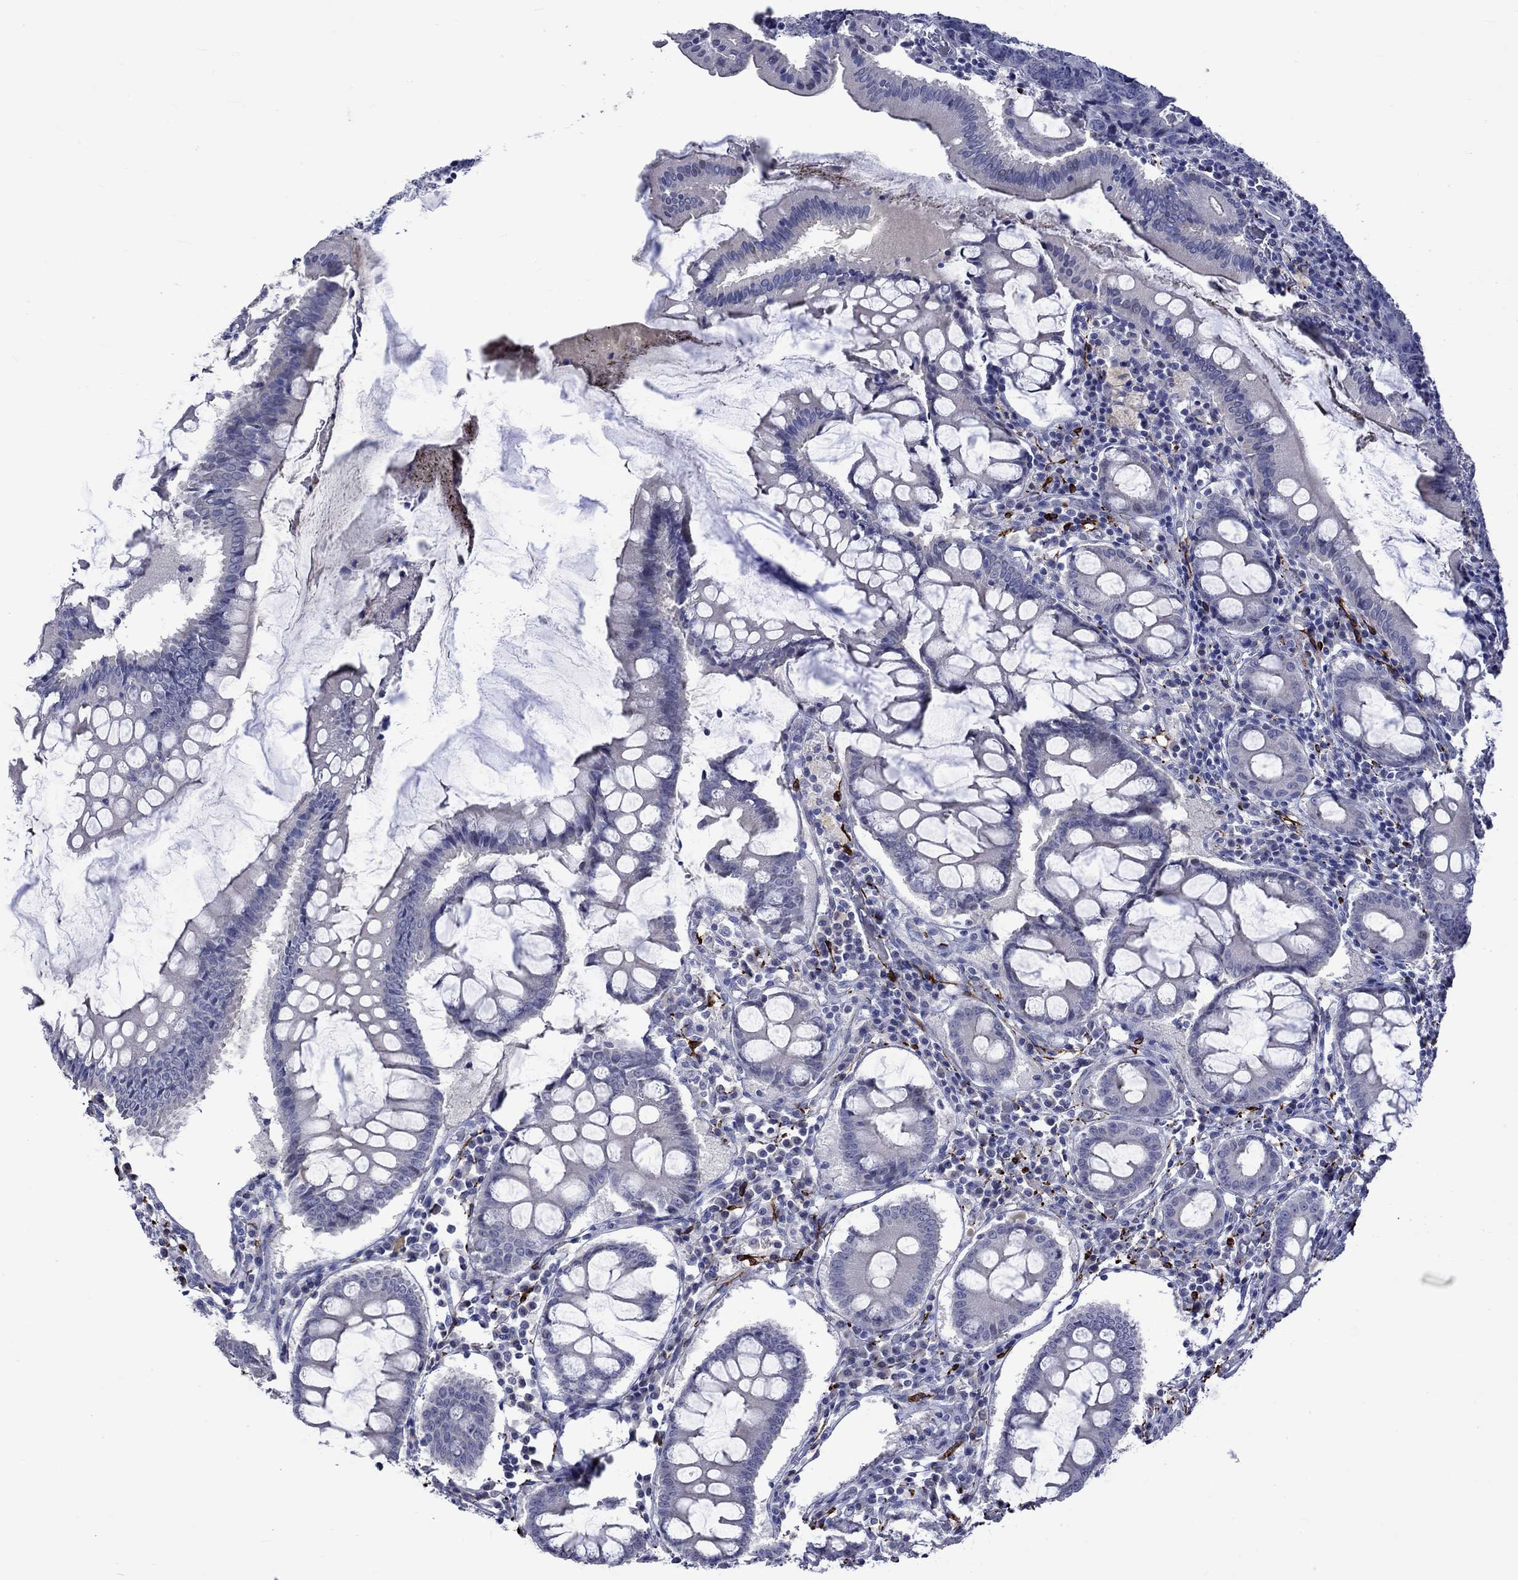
{"staining": {"intensity": "negative", "quantity": "none", "location": "none"}, "tissue": "colorectal cancer", "cell_type": "Tumor cells", "image_type": "cancer", "snomed": [{"axis": "morphology", "description": "Adenocarcinoma, NOS"}, {"axis": "topography", "description": "Colon"}], "caption": "This photomicrograph is of colorectal cancer stained with immunohistochemistry (IHC) to label a protein in brown with the nuclei are counter-stained blue. There is no staining in tumor cells. (Brightfield microscopy of DAB (3,3'-diaminobenzidine) immunohistochemistry at high magnification).", "gene": "CRYAB", "patient": {"sex": "female", "age": 82}}